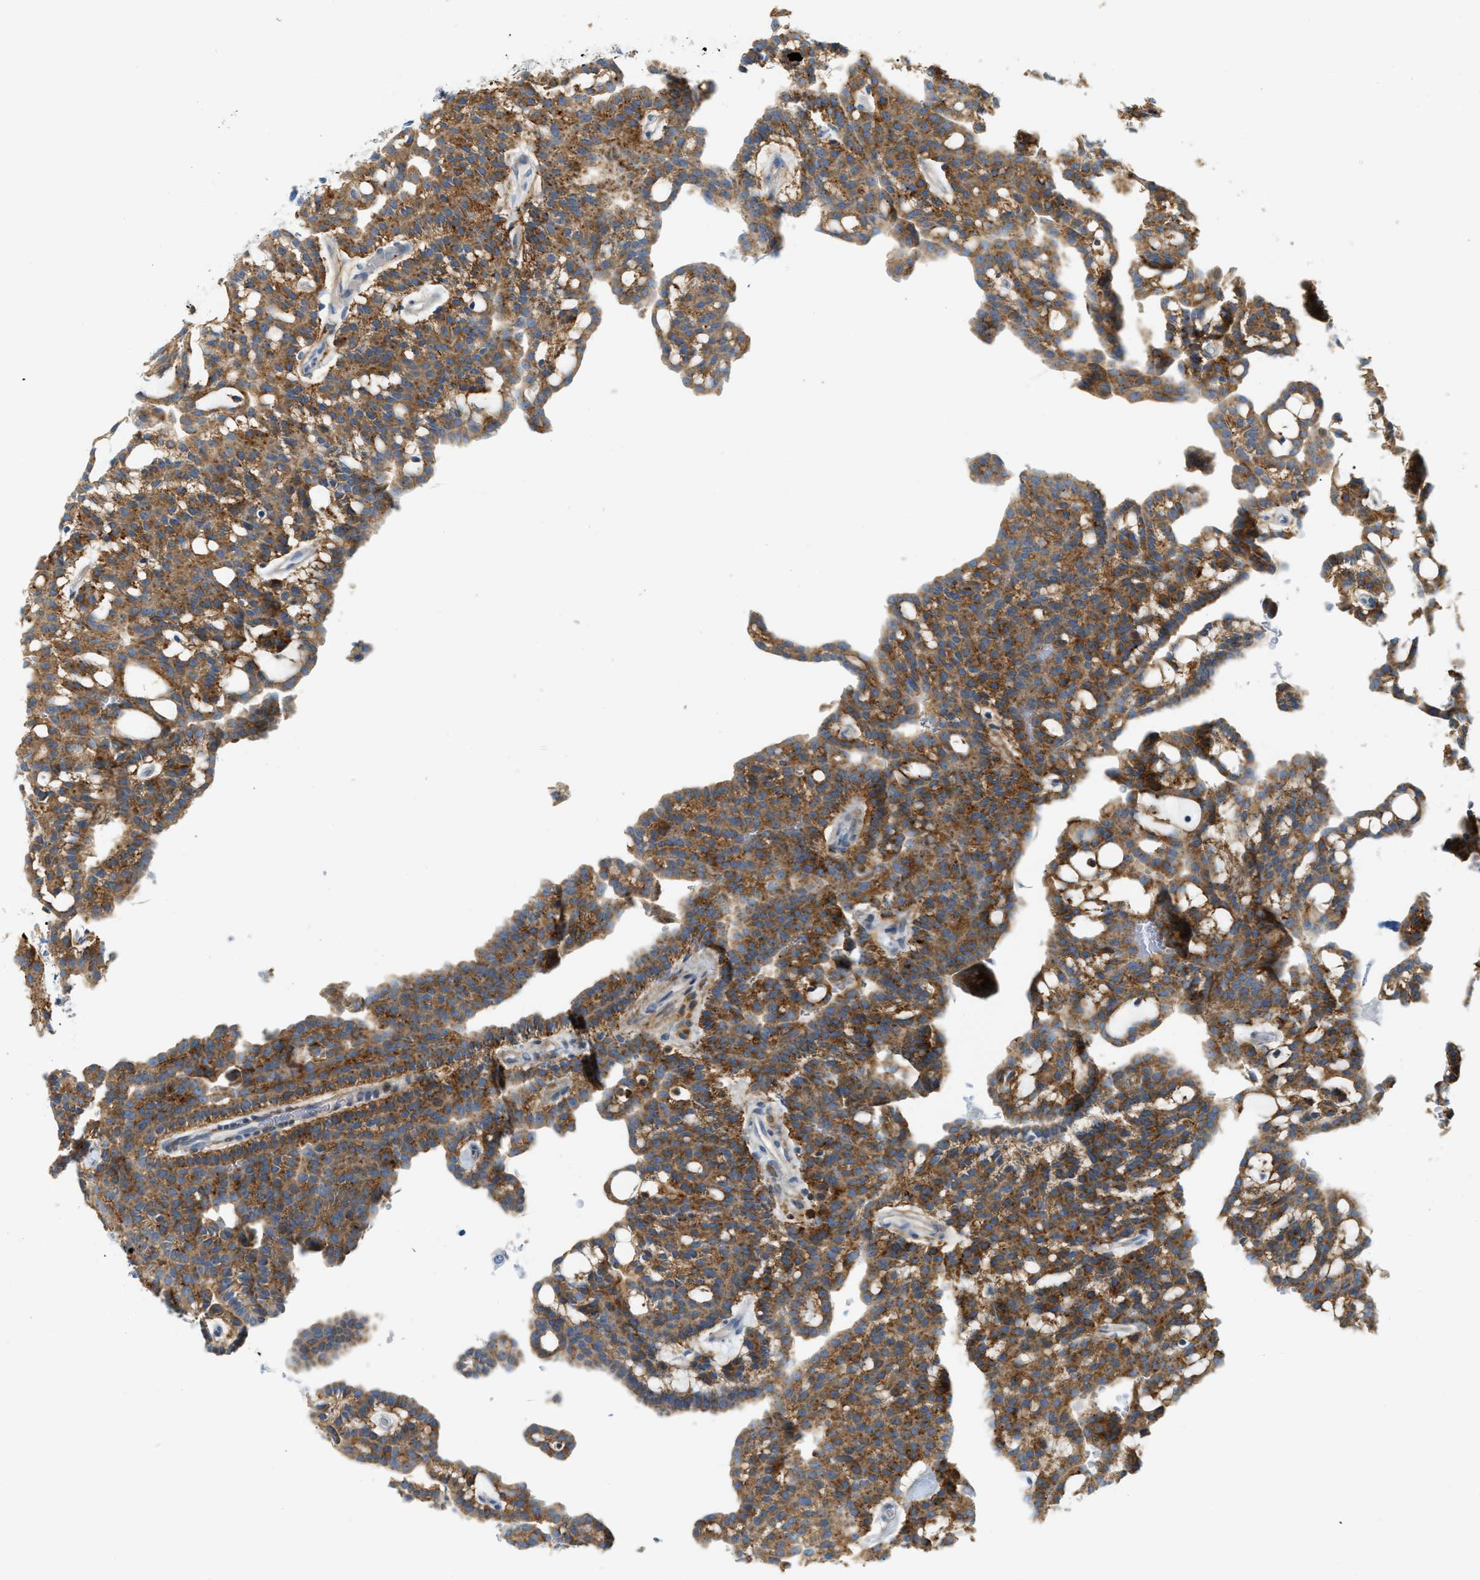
{"staining": {"intensity": "moderate", "quantity": ">75%", "location": "cytoplasmic/membranous"}, "tissue": "renal cancer", "cell_type": "Tumor cells", "image_type": "cancer", "snomed": [{"axis": "morphology", "description": "Adenocarcinoma, NOS"}, {"axis": "topography", "description": "Kidney"}], "caption": "IHC image of human adenocarcinoma (renal) stained for a protein (brown), which reveals medium levels of moderate cytoplasmic/membranous staining in approximately >75% of tumor cells.", "gene": "LMBRD1", "patient": {"sex": "male", "age": 63}}